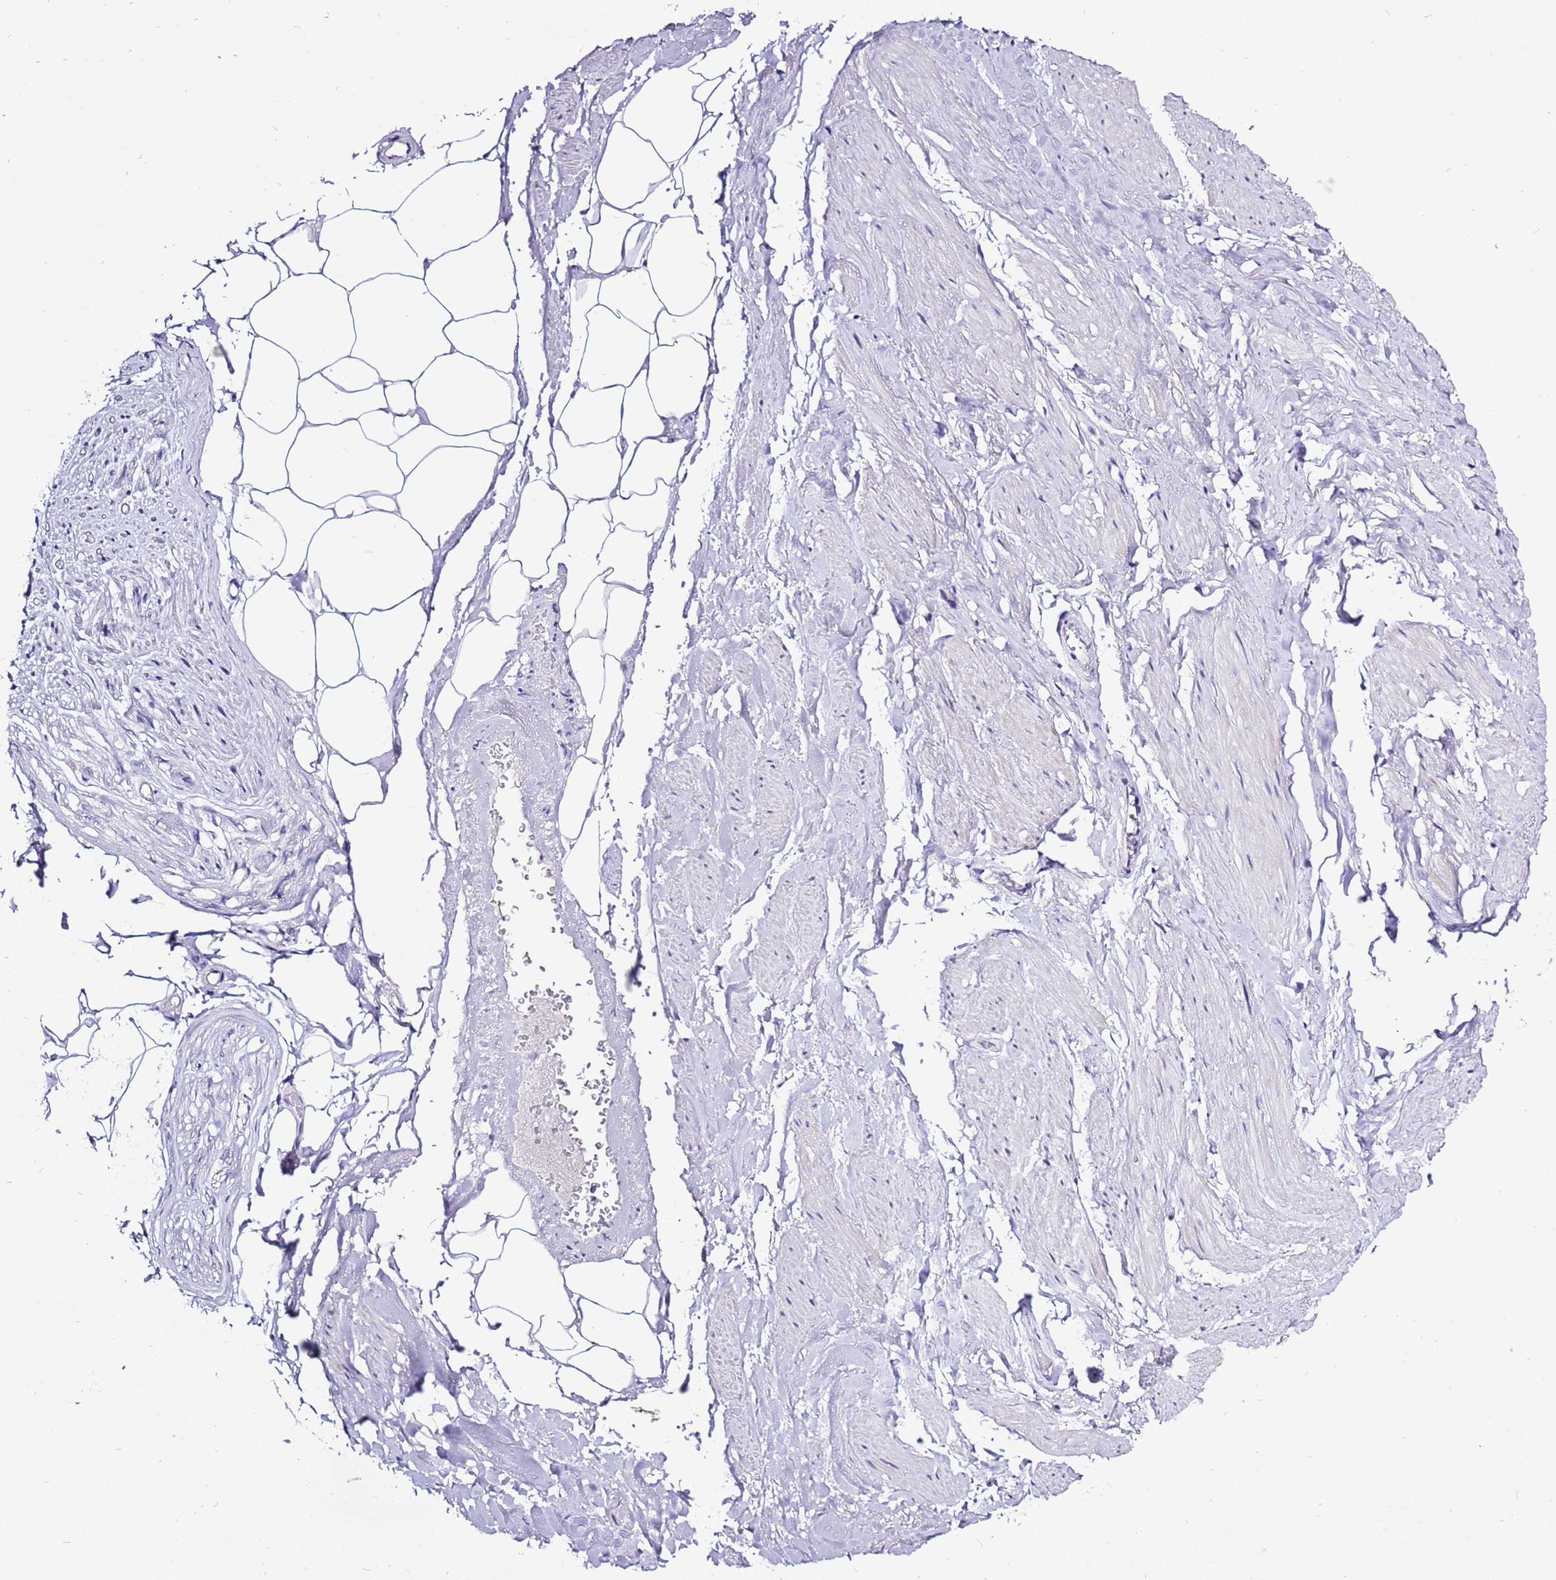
{"staining": {"intensity": "negative", "quantity": "none", "location": "none"}, "tissue": "adipose tissue", "cell_type": "Adipocytes", "image_type": "normal", "snomed": [{"axis": "morphology", "description": "Normal tissue, NOS"}, {"axis": "morphology", "description": "Adenocarcinoma, Low grade"}, {"axis": "topography", "description": "Prostate"}, {"axis": "topography", "description": "Peripheral nerve tissue"}], "caption": "Immunohistochemical staining of benign adipose tissue demonstrates no significant positivity in adipocytes. (Brightfield microscopy of DAB (3,3'-diaminobenzidine) immunohistochemistry (IHC) at high magnification).", "gene": "GLCE", "patient": {"sex": "male", "age": 63}}